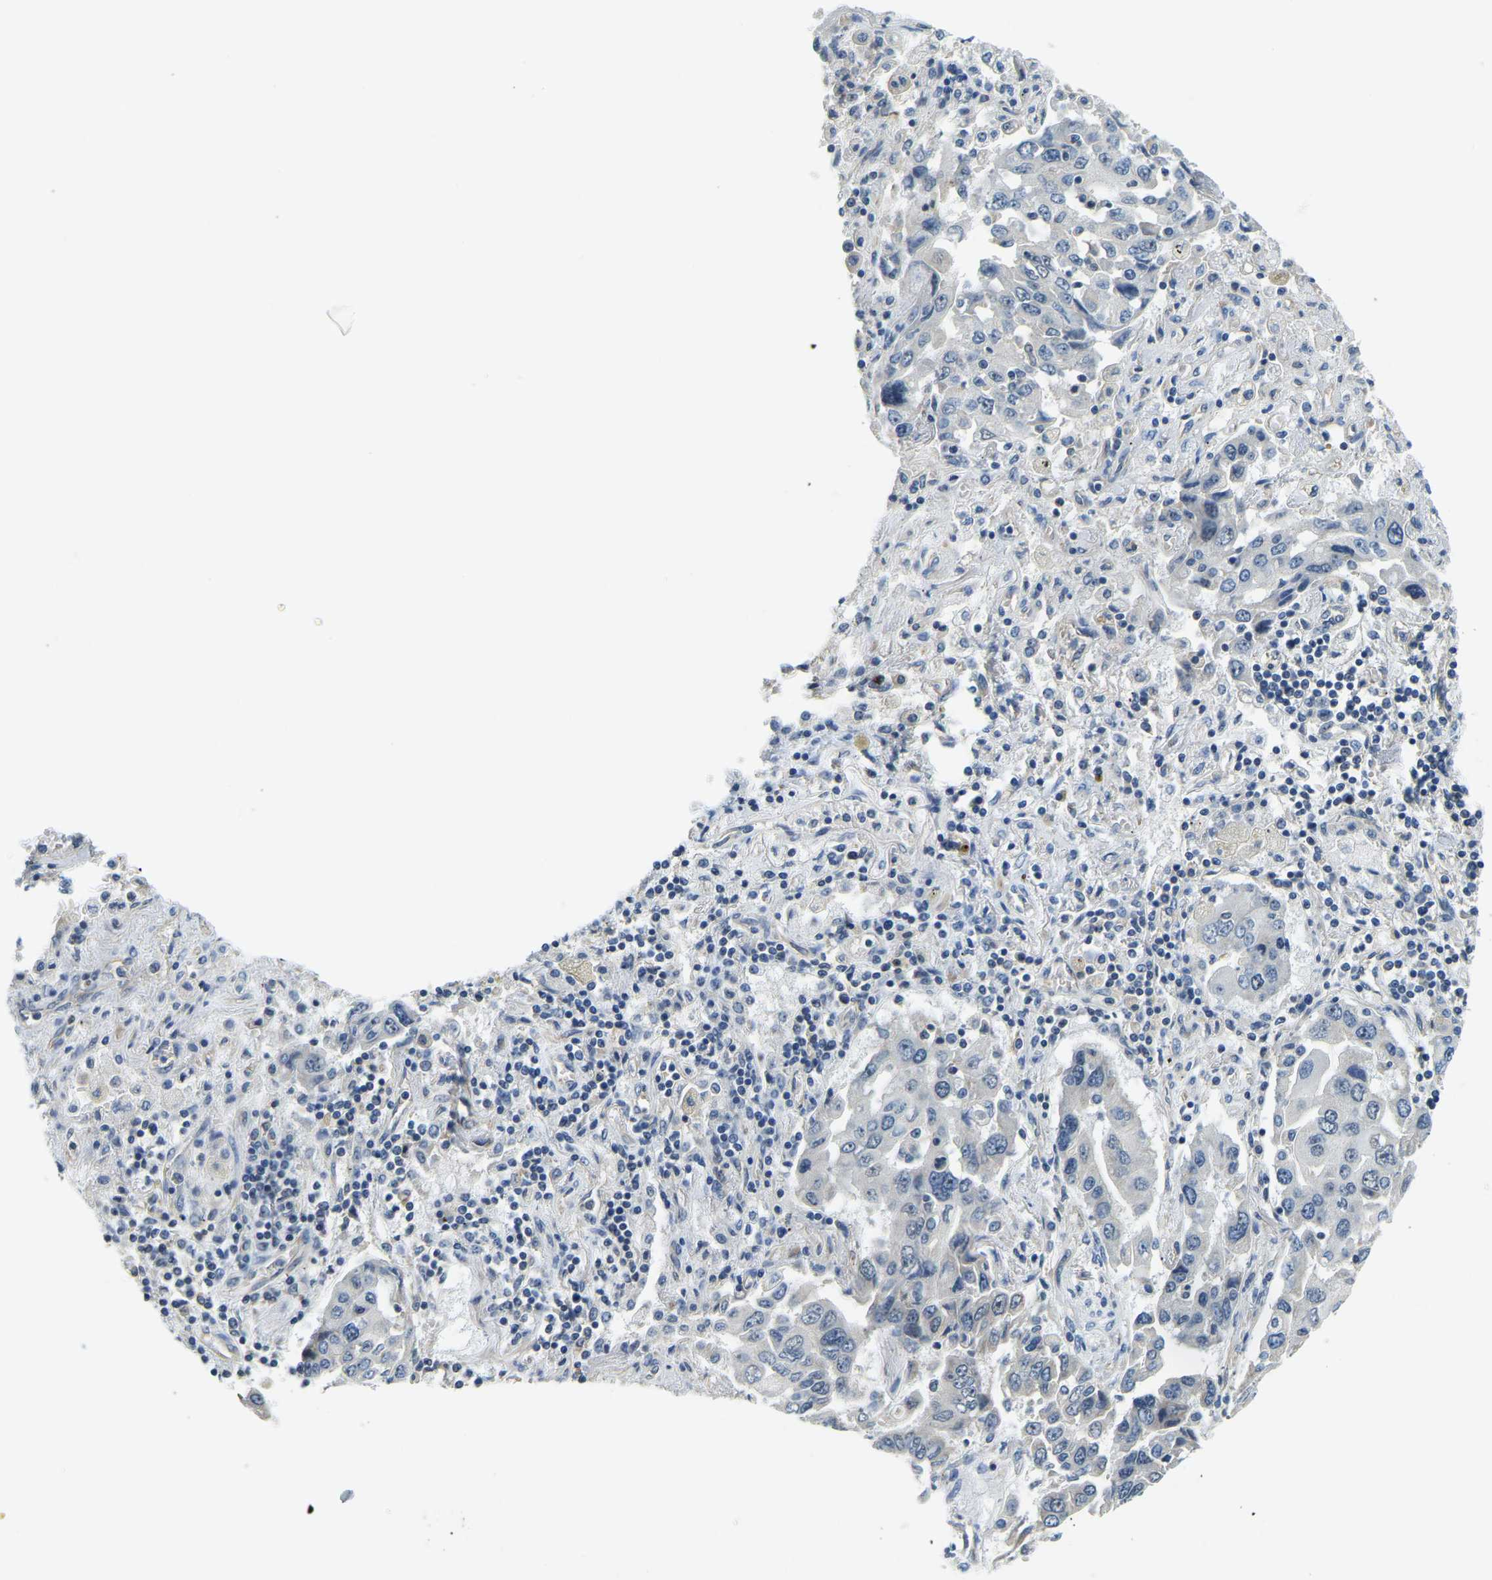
{"staining": {"intensity": "negative", "quantity": "none", "location": "none"}, "tissue": "lung cancer", "cell_type": "Tumor cells", "image_type": "cancer", "snomed": [{"axis": "morphology", "description": "Adenocarcinoma, NOS"}, {"axis": "topography", "description": "Lung"}], "caption": "There is no significant expression in tumor cells of lung cancer (adenocarcinoma).", "gene": "RRP1", "patient": {"sex": "female", "age": 65}}